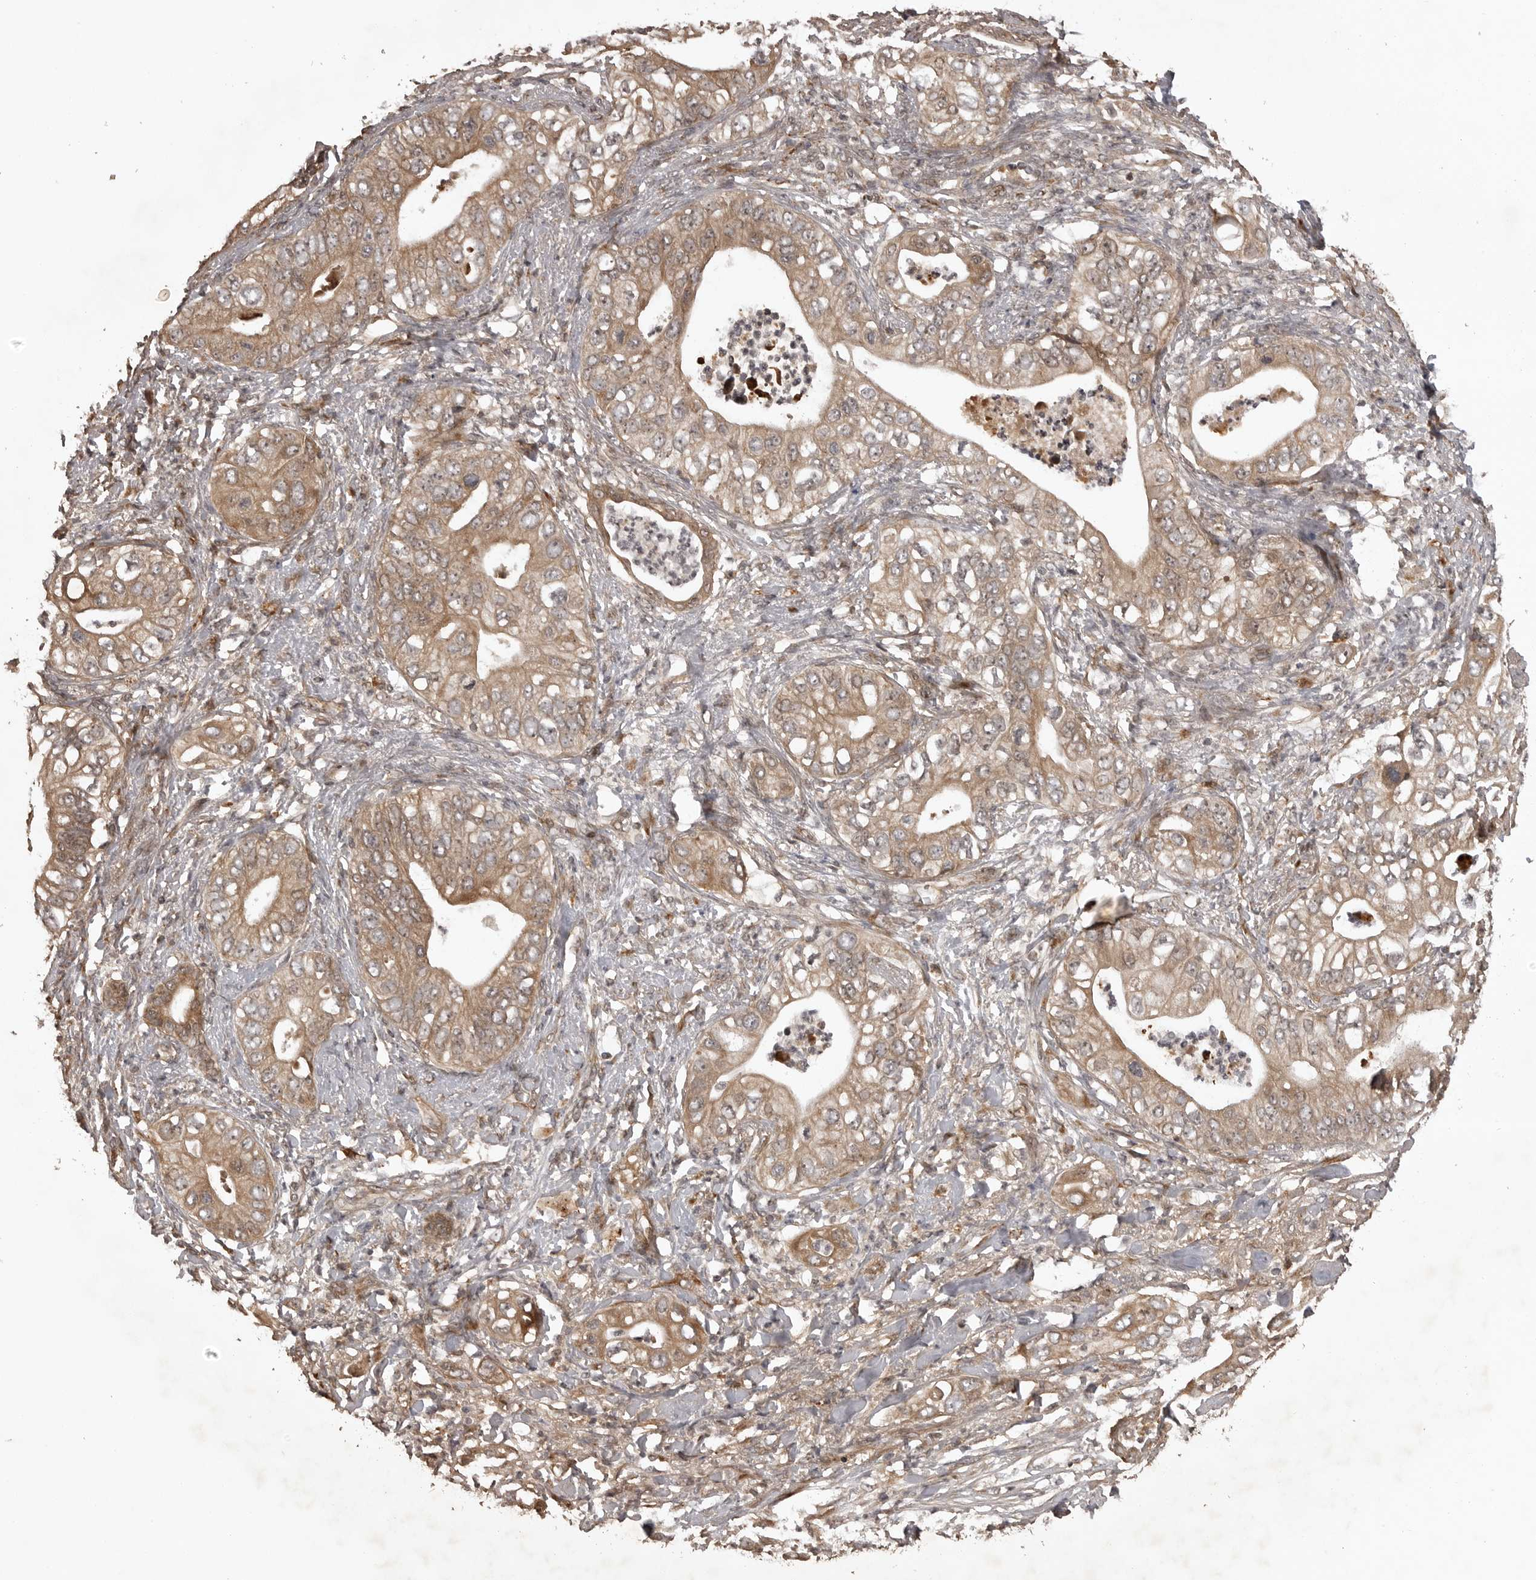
{"staining": {"intensity": "moderate", "quantity": ">75%", "location": "cytoplasmic/membranous"}, "tissue": "pancreatic cancer", "cell_type": "Tumor cells", "image_type": "cancer", "snomed": [{"axis": "morphology", "description": "Adenocarcinoma, NOS"}, {"axis": "topography", "description": "Pancreas"}], "caption": "This histopathology image displays IHC staining of human pancreatic cancer, with medium moderate cytoplasmic/membranous expression in approximately >75% of tumor cells.", "gene": "AKAP7", "patient": {"sex": "female", "age": 78}}